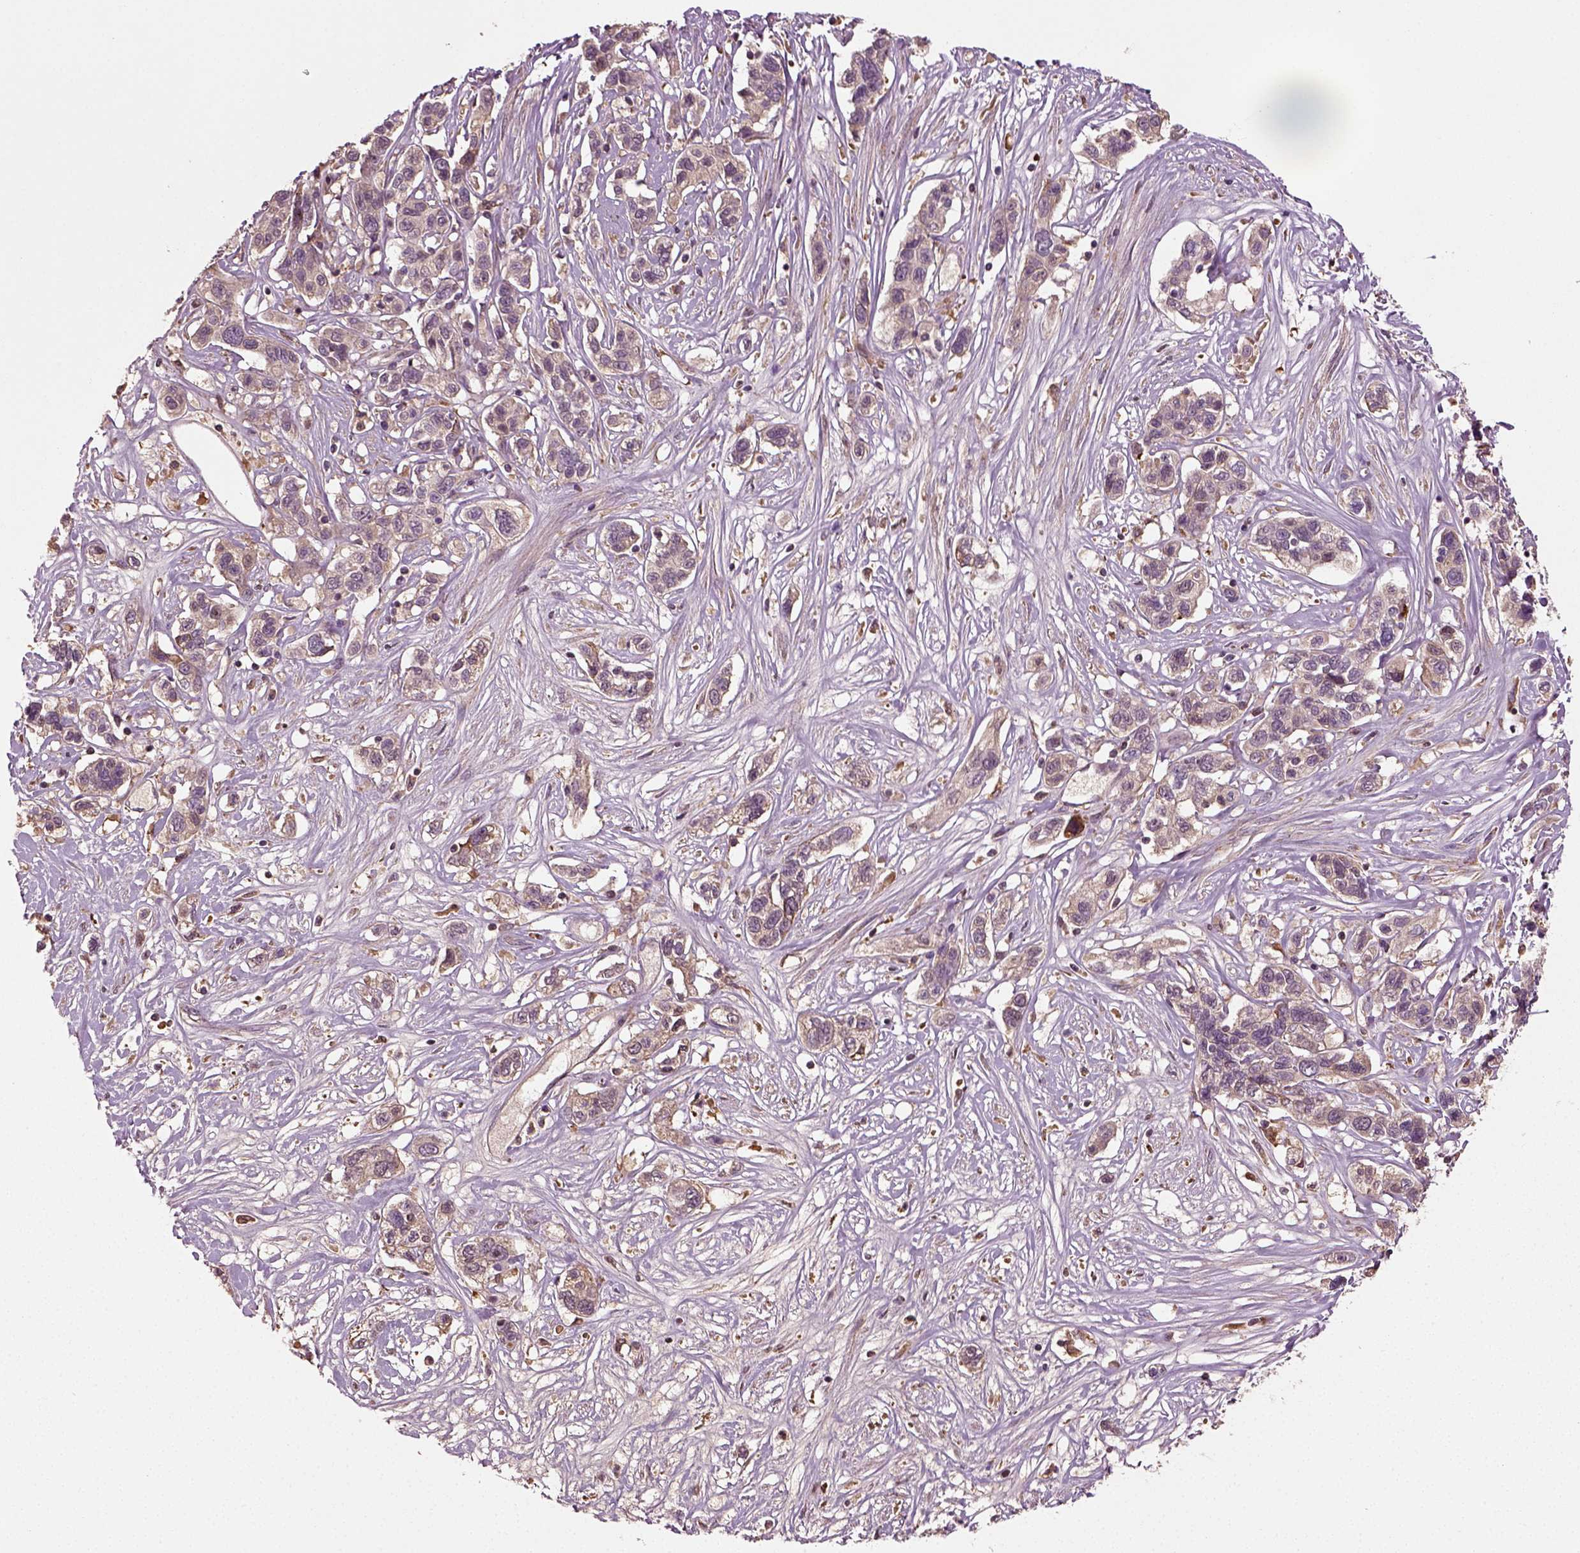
{"staining": {"intensity": "weak", "quantity": "25%-75%", "location": "cytoplasmic/membranous"}, "tissue": "liver cancer", "cell_type": "Tumor cells", "image_type": "cancer", "snomed": [{"axis": "morphology", "description": "Adenocarcinoma, NOS"}, {"axis": "morphology", "description": "Cholangiocarcinoma"}, {"axis": "topography", "description": "Liver"}], "caption": "Protein expression analysis of human cholangiocarcinoma (liver) reveals weak cytoplasmic/membranous staining in about 25%-75% of tumor cells.", "gene": "ERV3-1", "patient": {"sex": "male", "age": 64}}